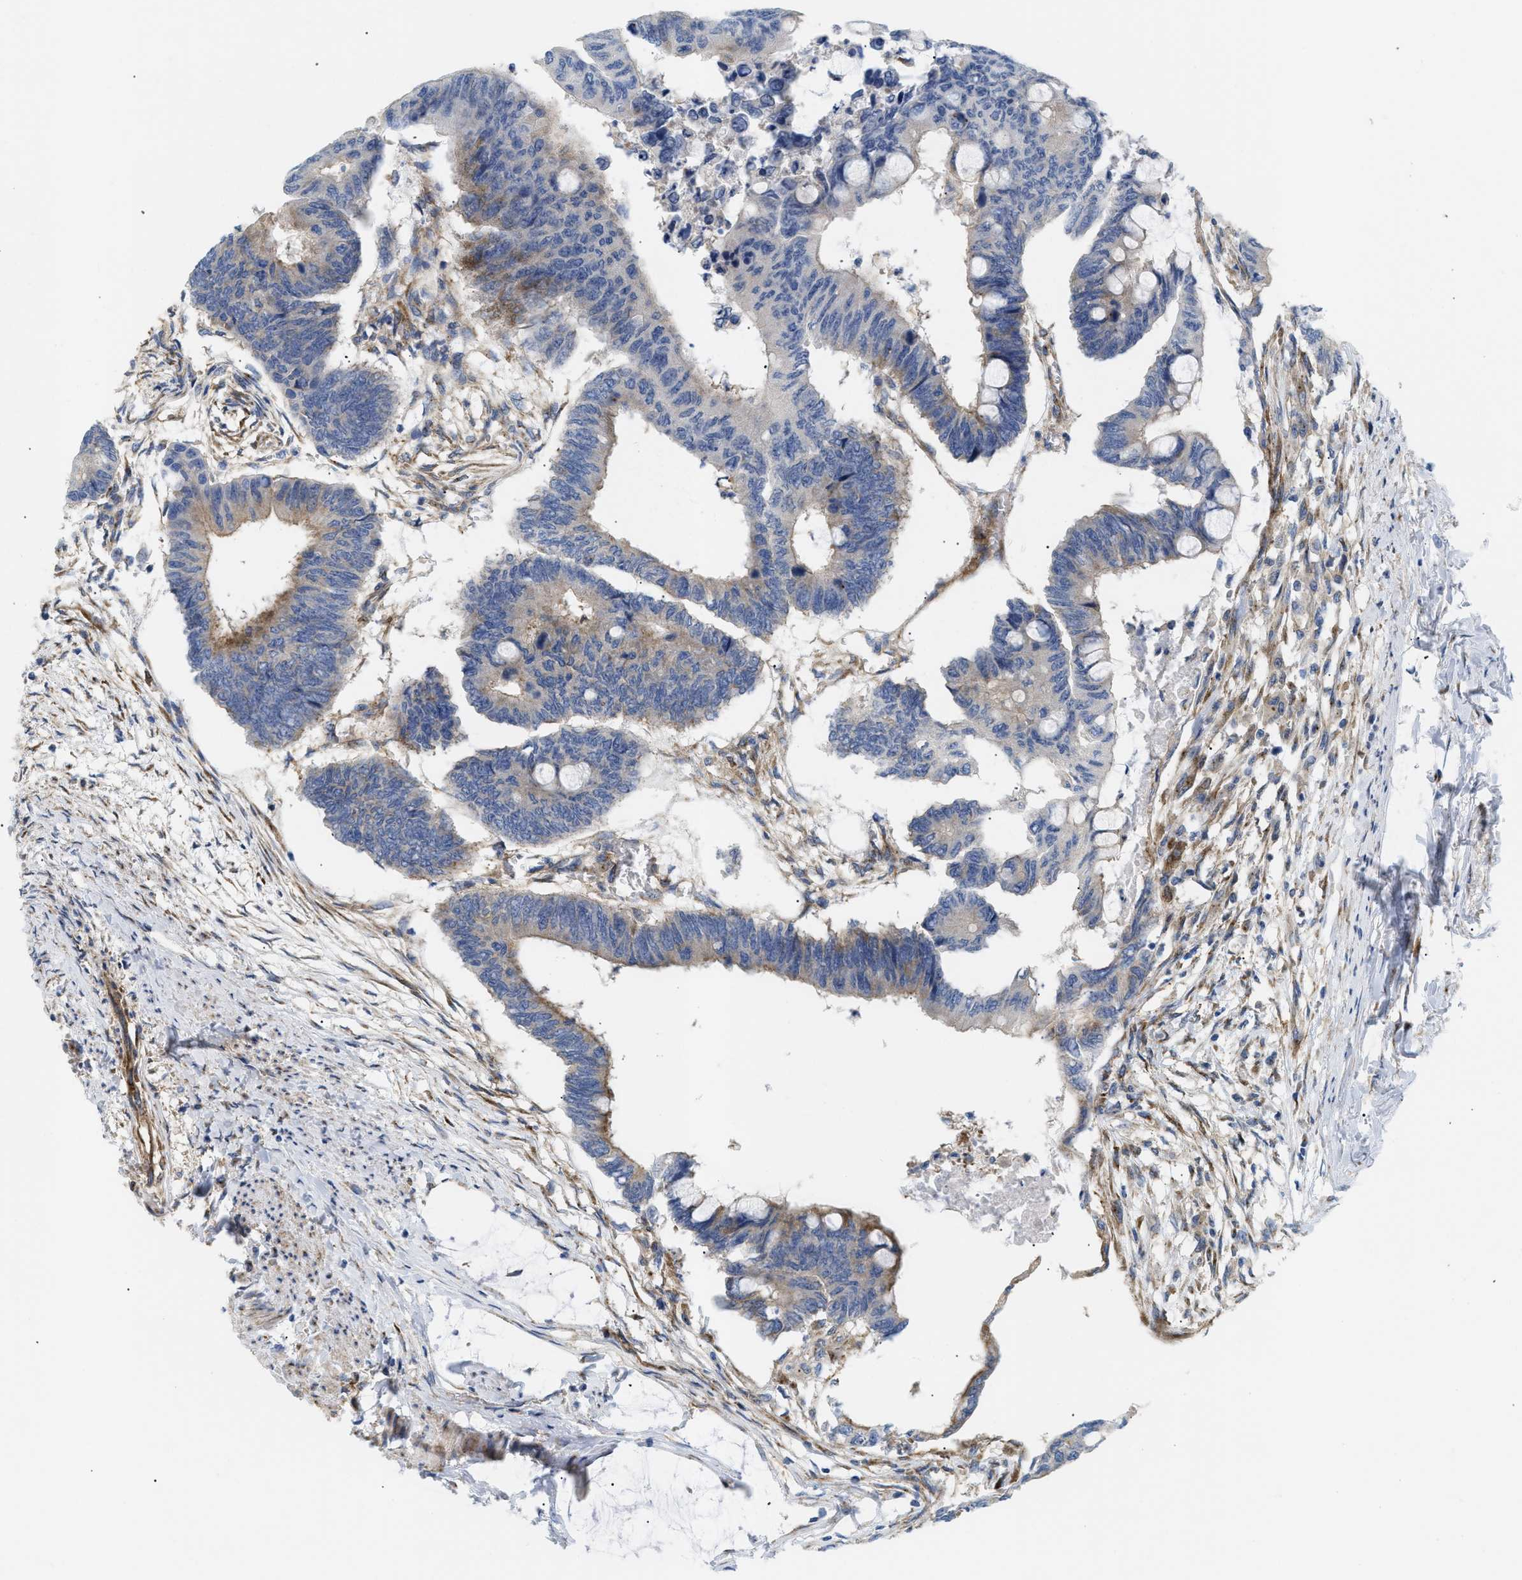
{"staining": {"intensity": "moderate", "quantity": "25%-75%", "location": "cytoplasmic/membranous"}, "tissue": "colorectal cancer", "cell_type": "Tumor cells", "image_type": "cancer", "snomed": [{"axis": "morphology", "description": "Normal tissue, NOS"}, {"axis": "morphology", "description": "Adenocarcinoma, NOS"}, {"axis": "topography", "description": "Rectum"}, {"axis": "topography", "description": "Peripheral nerve tissue"}], "caption": "Colorectal cancer (adenocarcinoma) stained for a protein displays moderate cytoplasmic/membranous positivity in tumor cells.", "gene": "DCTN4", "patient": {"sex": "male", "age": 92}}